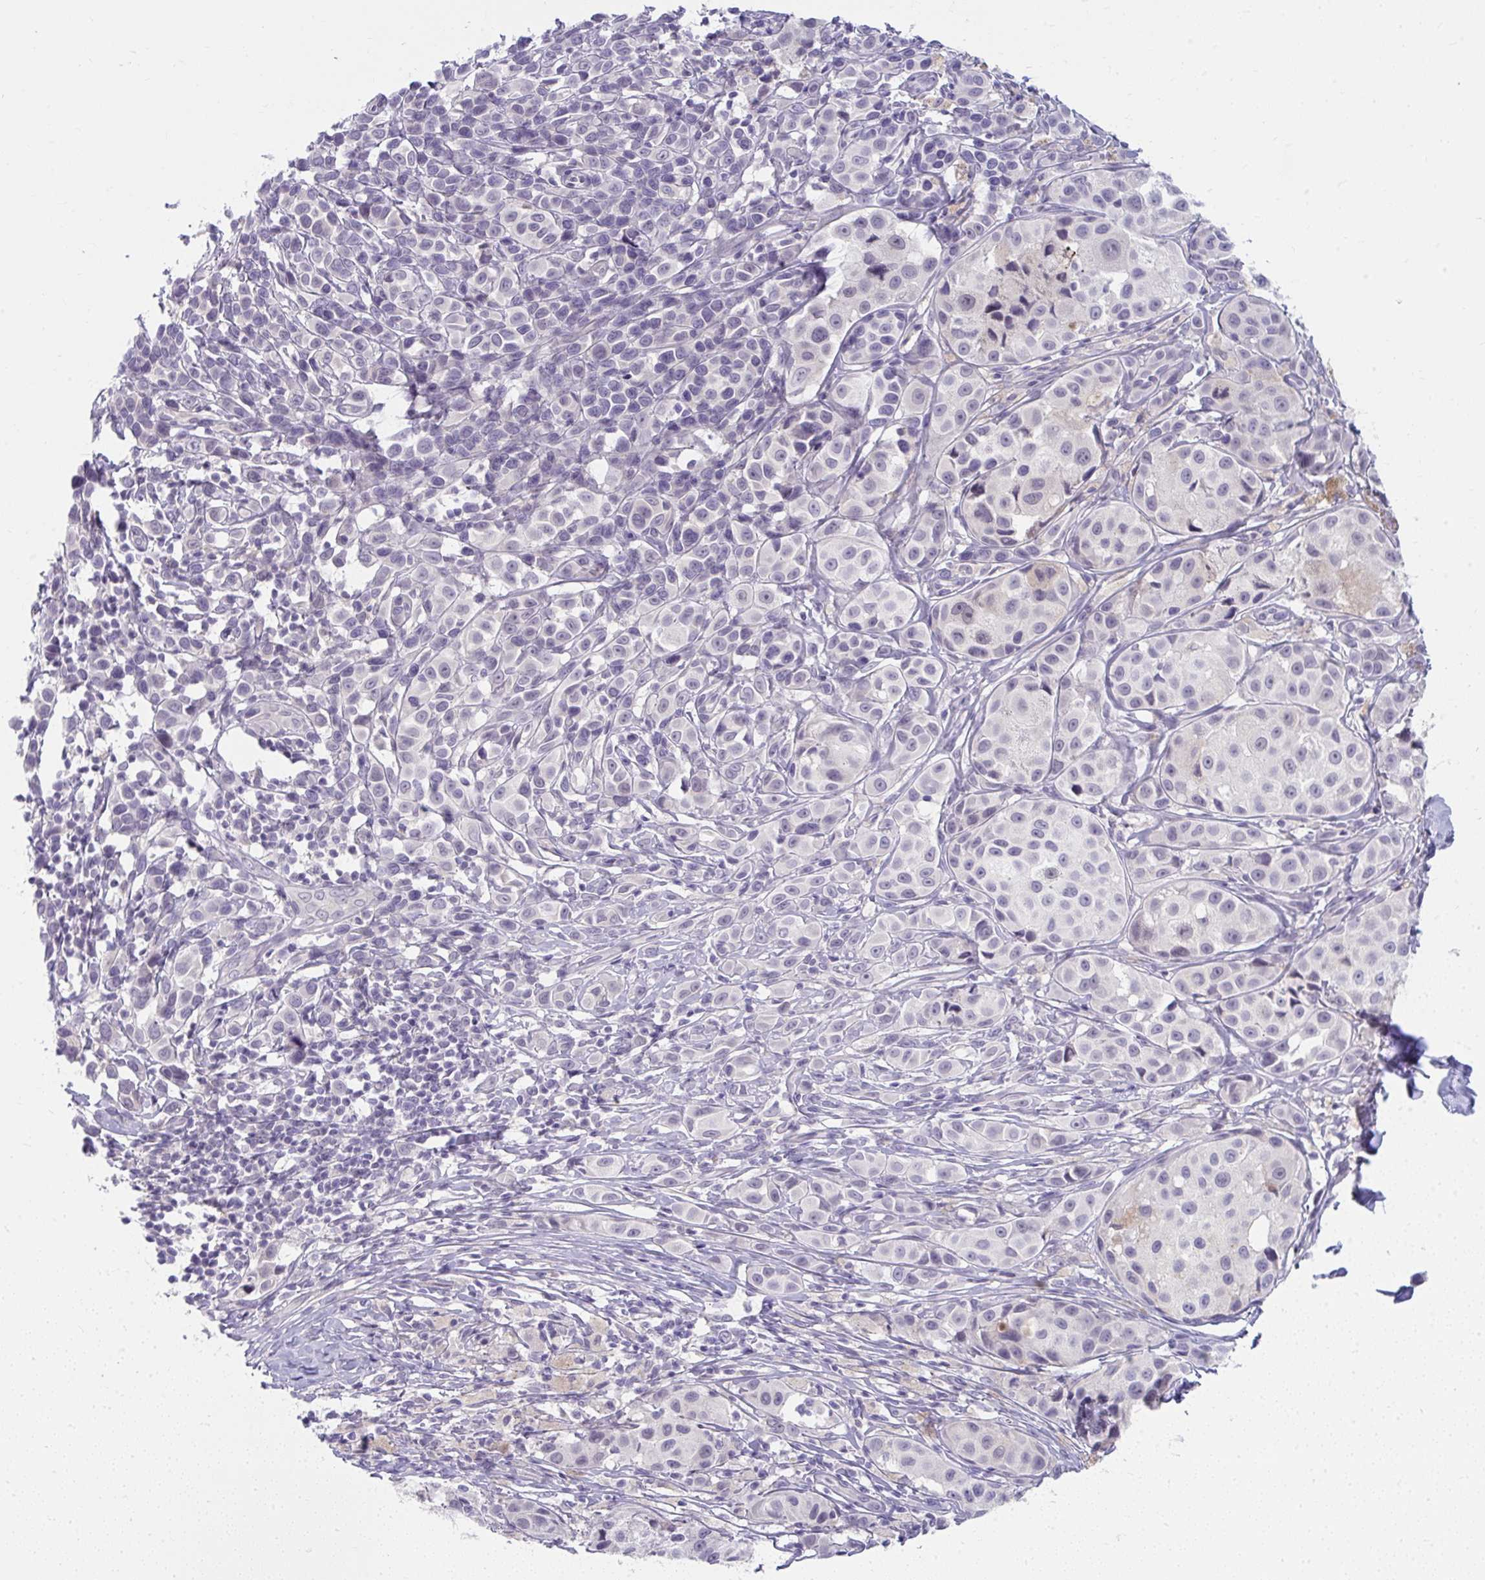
{"staining": {"intensity": "negative", "quantity": "none", "location": "none"}, "tissue": "melanoma", "cell_type": "Tumor cells", "image_type": "cancer", "snomed": [{"axis": "morphology", "description": "Malignant melanoma, NOS"}, {"axis": "topography", "description": "Skin"}], "caption": "A photomicrograph of human melanoma is negative for staining in tumor cells.", "gene": "UGT3A2", "patient": {"sex": "male", "age": 39}}